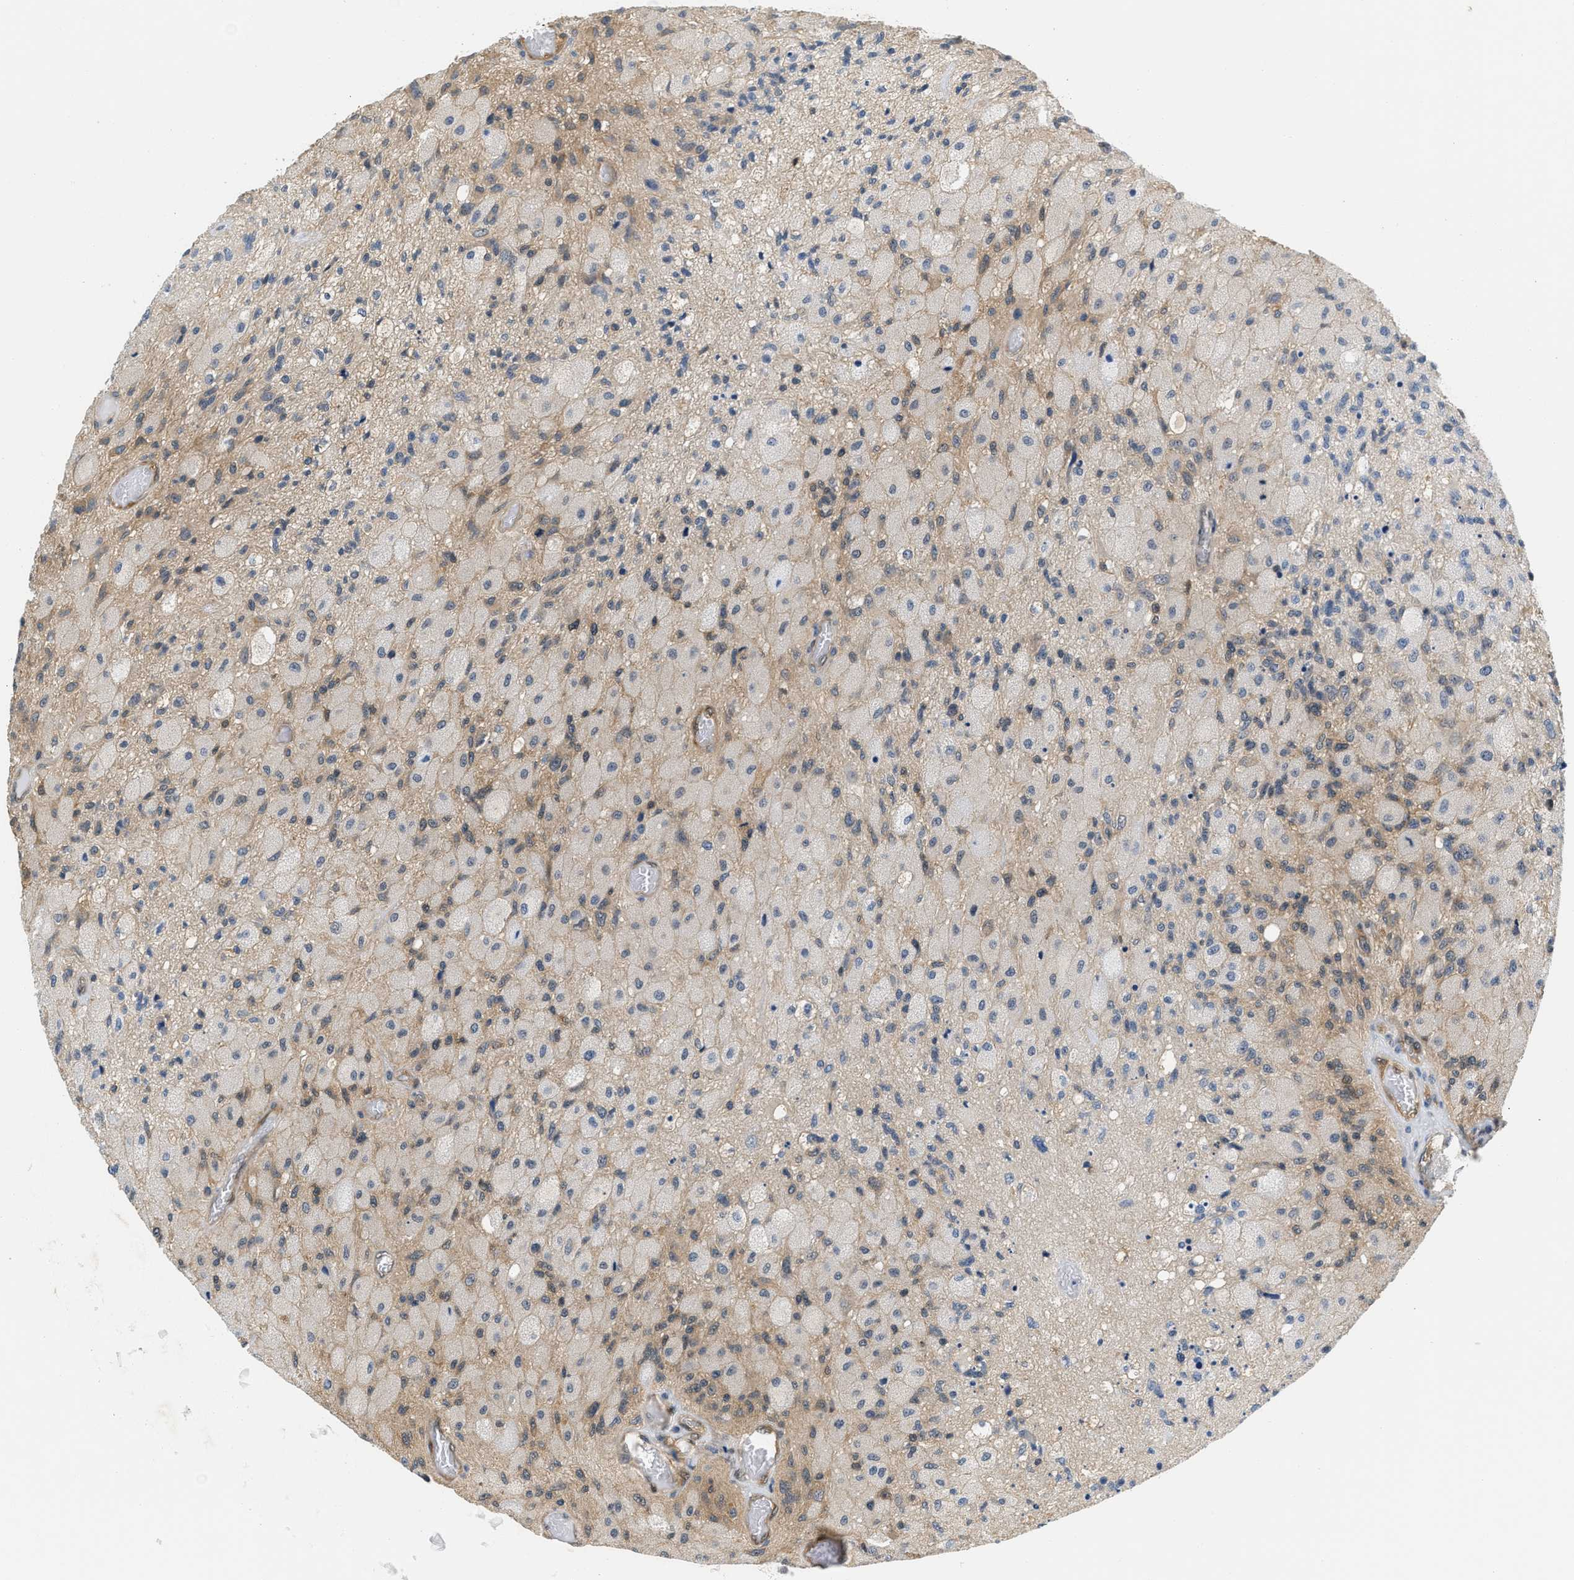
{"staining": {"intensity": "weak", "quantity": "<25%", "location": "cytoplasmic/membranous"}, "tissue": "glioma", "cell_type": "Tumor cells", "image_type": "cancer", "snomed": [{"axis": "morphology", "description": "Normal tissue, NOS"}, {"axis": "morphology", "description": "Glioma, malignant, High grade"}, {"axis": "topography", "description": "Cerebral cortex"}], "caption": "Tumor cells are negative for brown protein staining in glioma.", "gene": "EIF4EBP2", "patient": {"sex": "male", "age": 77}}